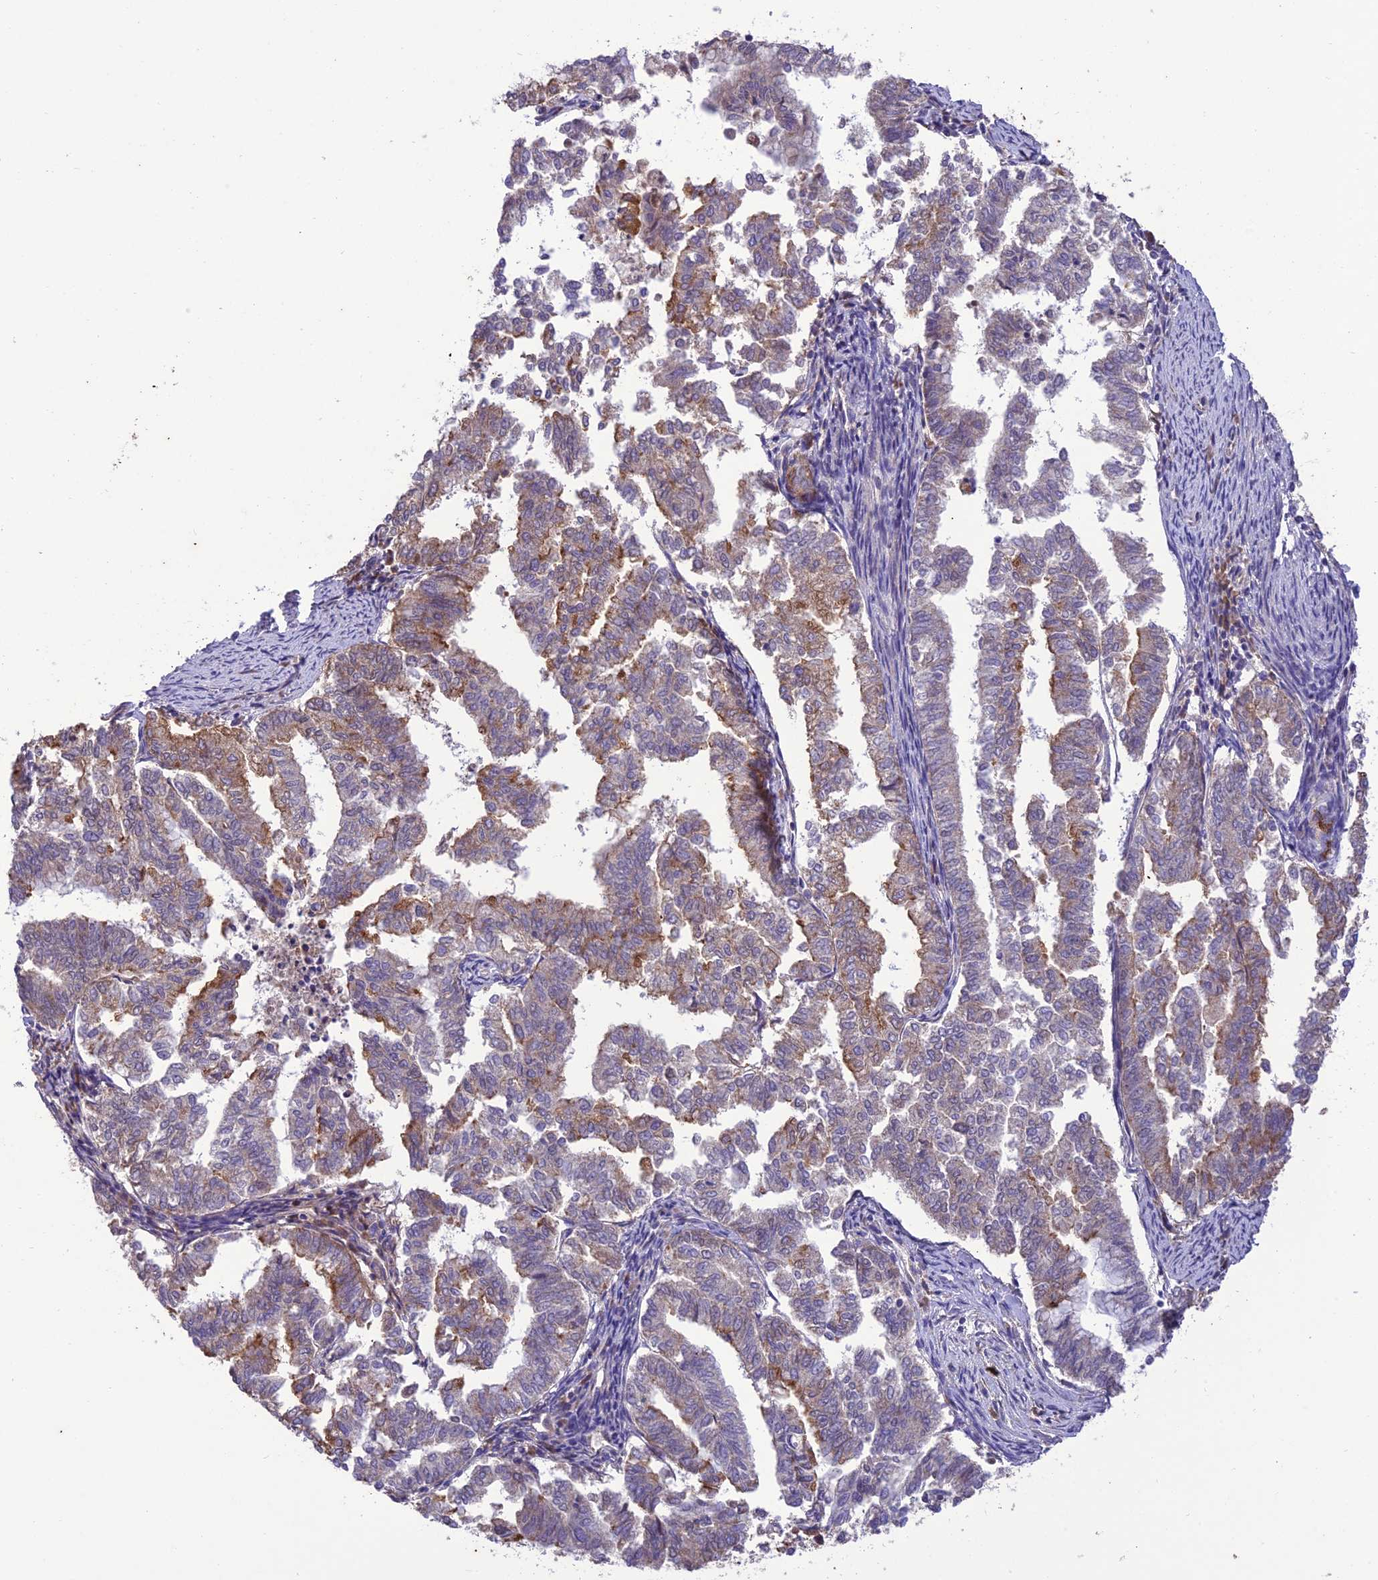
{"staining": {"intensity": "moderate", "quantity": "<25%", "location": "cytoplasmic/membranous"}, "tissue": "endometrial cancer", "cell_type": "Tumor cells", "image_type": "cancer", "snomed": [{"axis": "morphology", "description": "Adenocarcinoma, NOS"}, {"axis": "topography", "description": "Endometrium"}], "caption": "Immunohistochemical staining of endometrial cancer (adenocarcinoma) displays low levels of moderate cytoplasmic/membranous positivity in about <25% of tumor cells.", "gene": "NDUFAF1", "patient": {"sex": "female", "age": 79}}